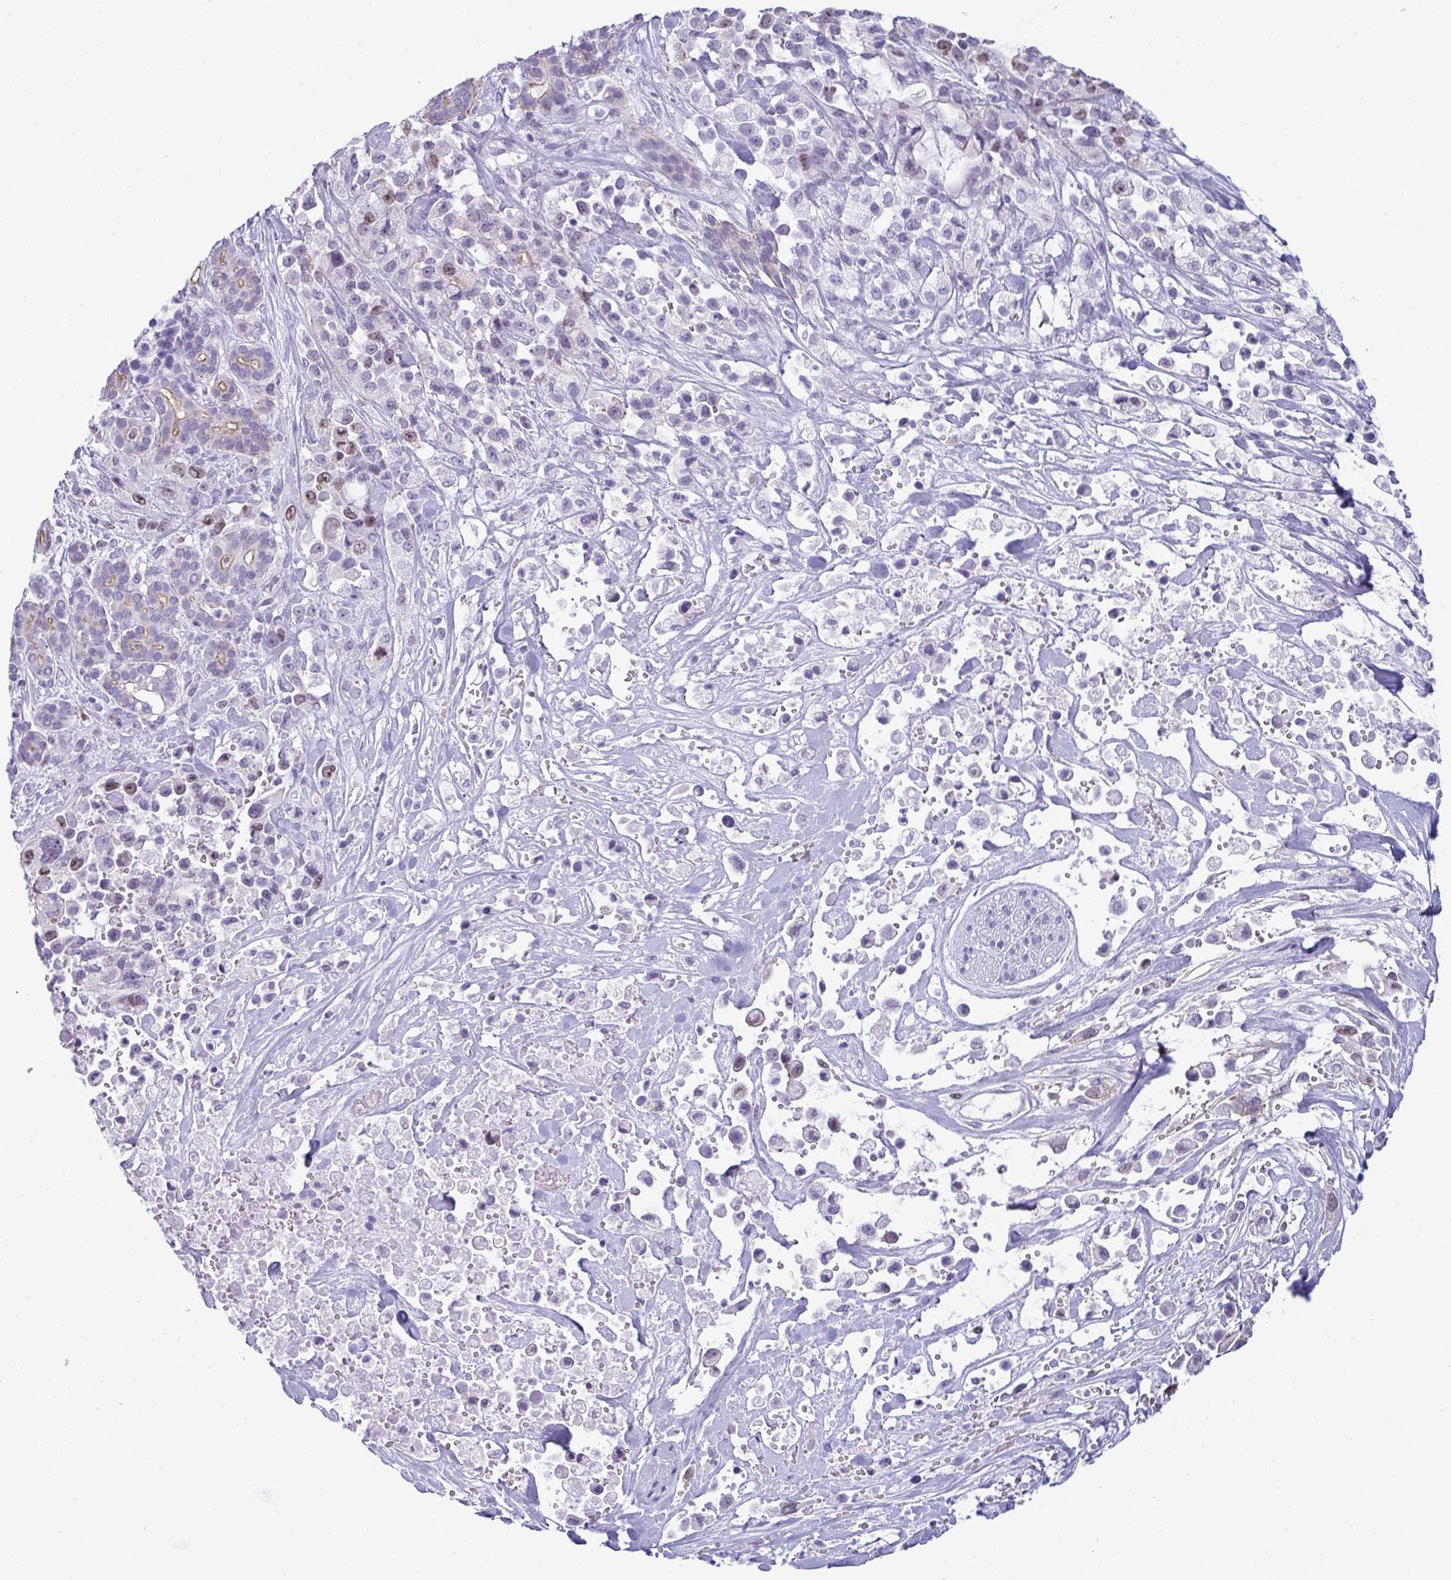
{"staining": {"intensity": "moderate", "quantity": "<25%", "location": "nuclear"}, "tissue": "pancreatic cancer", "cell_type": "Tumor cells", "image_type": "cancer", "snomed": [{"axis": "morphology", "description": "Adenocarcinoma, NOS"}, {"axis": "topography", "description": "Pancreas"}], "caption": "Immunohistochemistry (IHC) image of human pancreatic cancer stained for a protein (brown), which reveals low levels of moderate nuclear positivity in approximately <25% of tumor cells.", "gene": "SUZ12", "patient": {"sex": "male", "age": 44}}